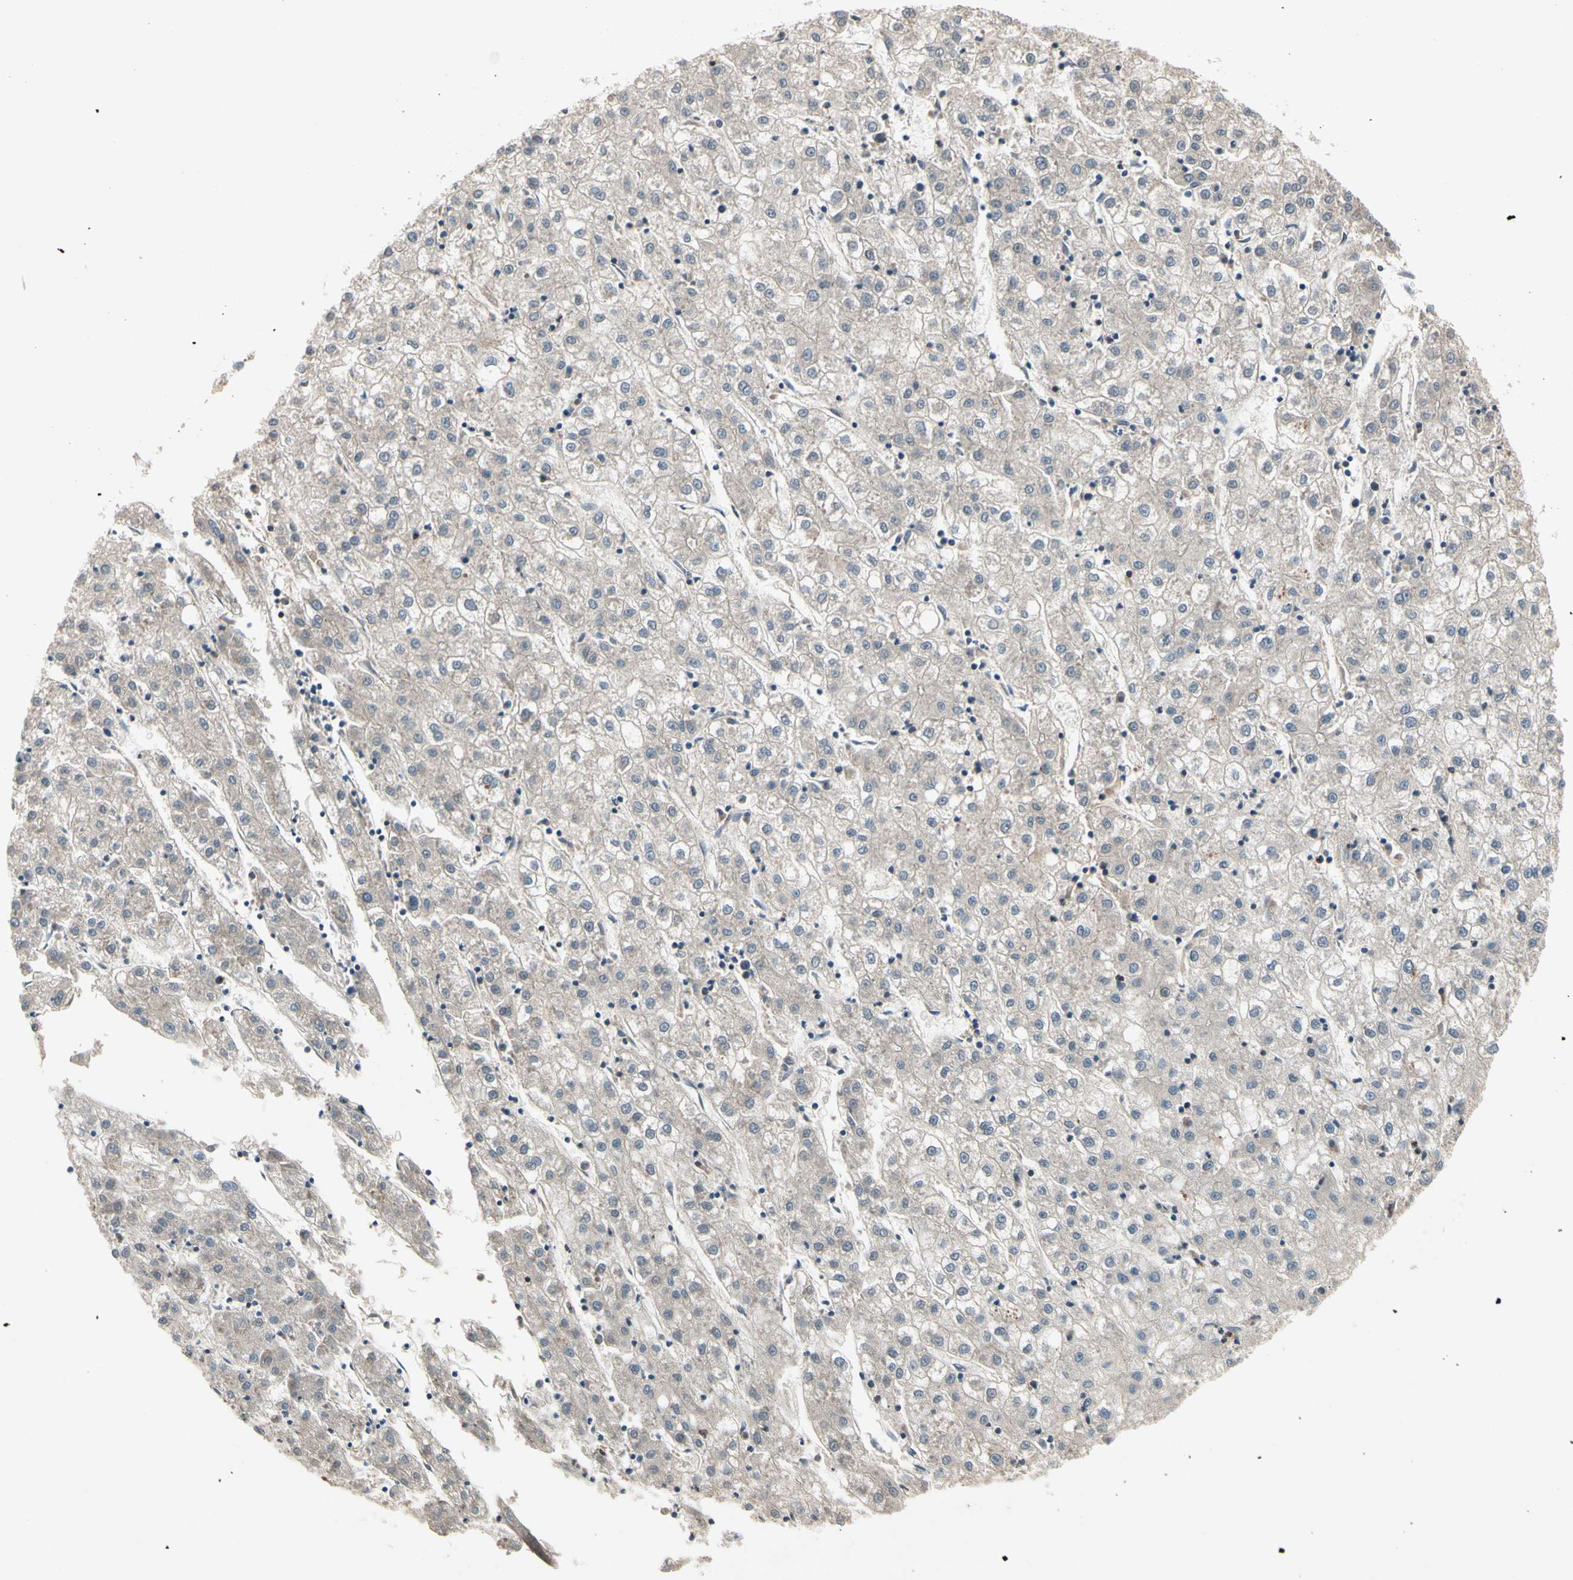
{"staining": {"intensity": "weak", "quantity": "<25%", "location": "cytoplasmic/membranous"}, "tissue": "liver cancer", "cell_type": "Tumor cells", "image_type": "cancer", "snomed": [{"axis": "morphology", "description": "Carcinoma, Hepatocellular, NOS"}, {"axis": "topography", "description": "Liver"}], "caption": "Tumor cells are negative for brown protein staining in liver cancer (hepatocellular carcinoma).", "gene": "CCL4", "patient": {"sex": "male", "age": 72}}